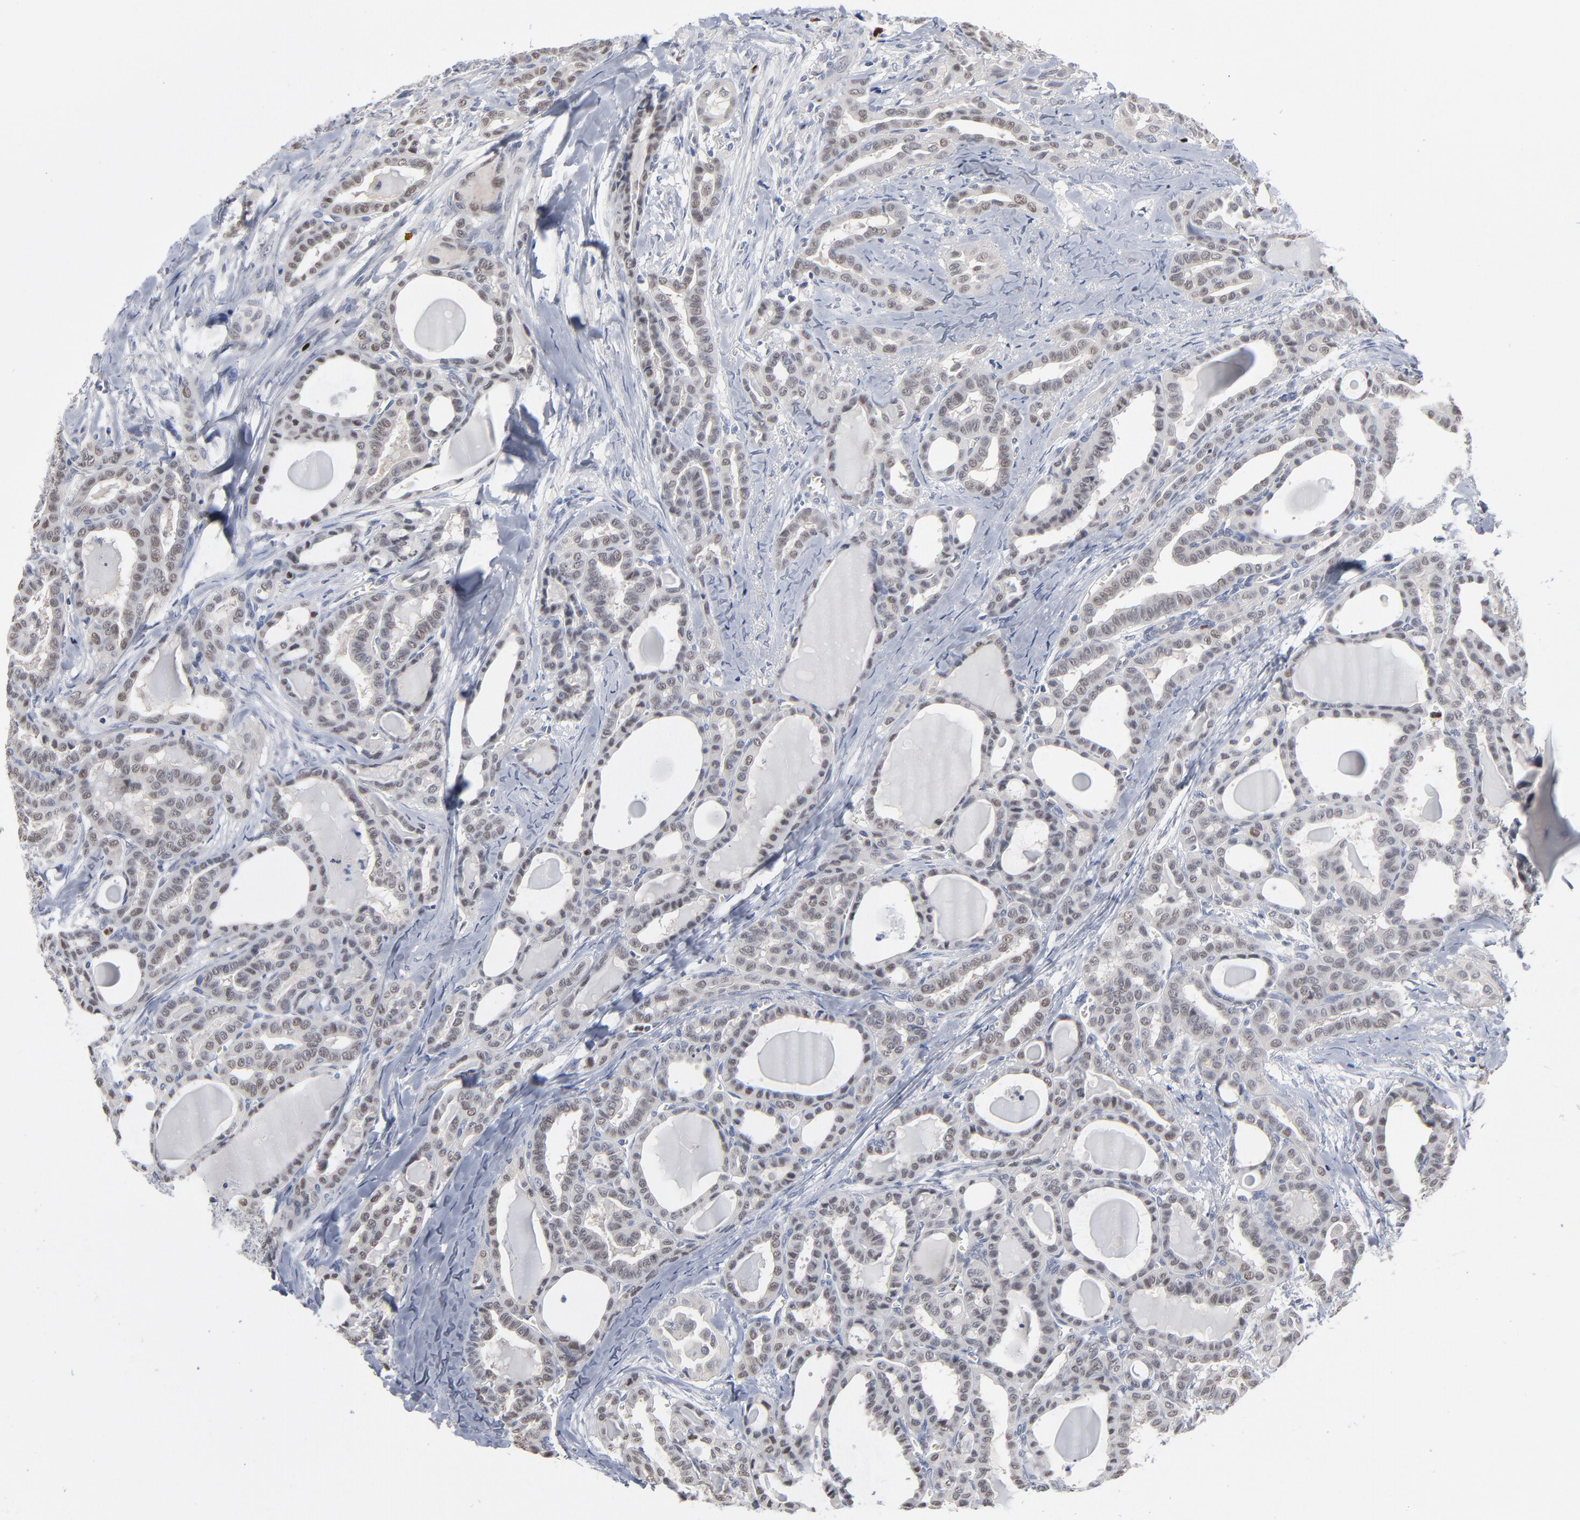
{"staining": {"intensity": "weak", "quantity": "<25%", "location": "cytoplasmic/membranous"}, "tissue": "thyroid cancer", "cell_type": "Tumor cells", "image_type": "cancer", "snomed": [{"axis": "morphology", "description": "Carcinoma, NOS"}, {"axis": "topography", "description": "Thyroid gland"}], "caption": "High power microscopy histopathology image of an immunohistochemistry photomicrograph of thyroid cancer (carcinoma), revealing no significant expression in tumor cells.", "gene": "FOXN2", "patient": {"sex": "female", "age": 91}}